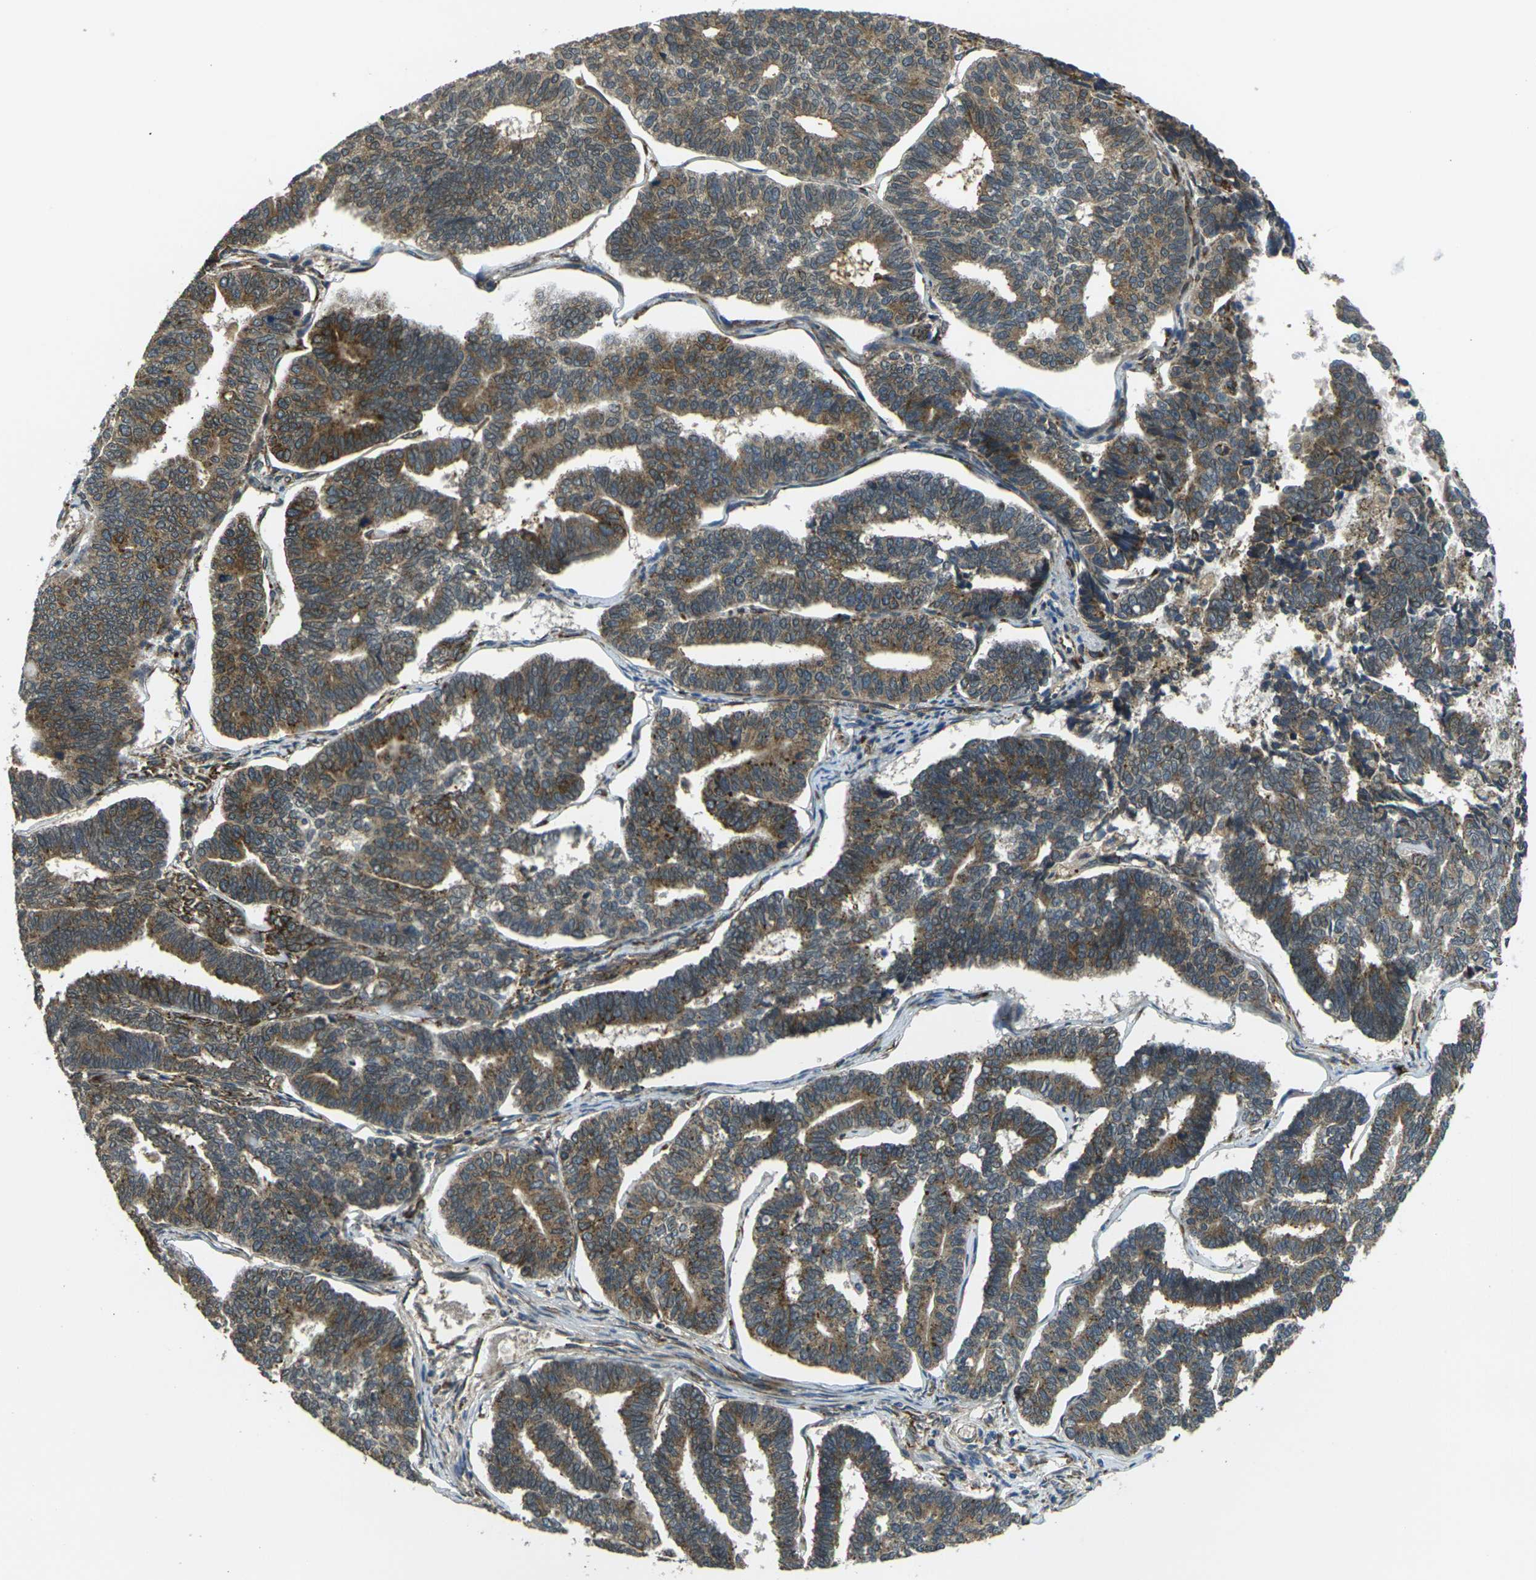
{"staining": {"intensity": "moderate", "quantity": "25%-75%", "location": "cytoplasmic/membranous"}, "tissue": "endometrial cancer", "cell_type": "Tumor cells", "image_type": "cancer", "snomed": [{"axis": "morphology", "description": "Adenocarcinoma, NOS"}, {"axis": "topography", "description": "Endometrium"}], "caption": "Protein positivity by immunohistochemistry displays moderate cytoplasmic/membranous positivity in about 25%-75% of tumor cells in adenocarcinoma (endometrial).", "gene": "FUT11", "patient": {"sex": "female", "age": 70}}